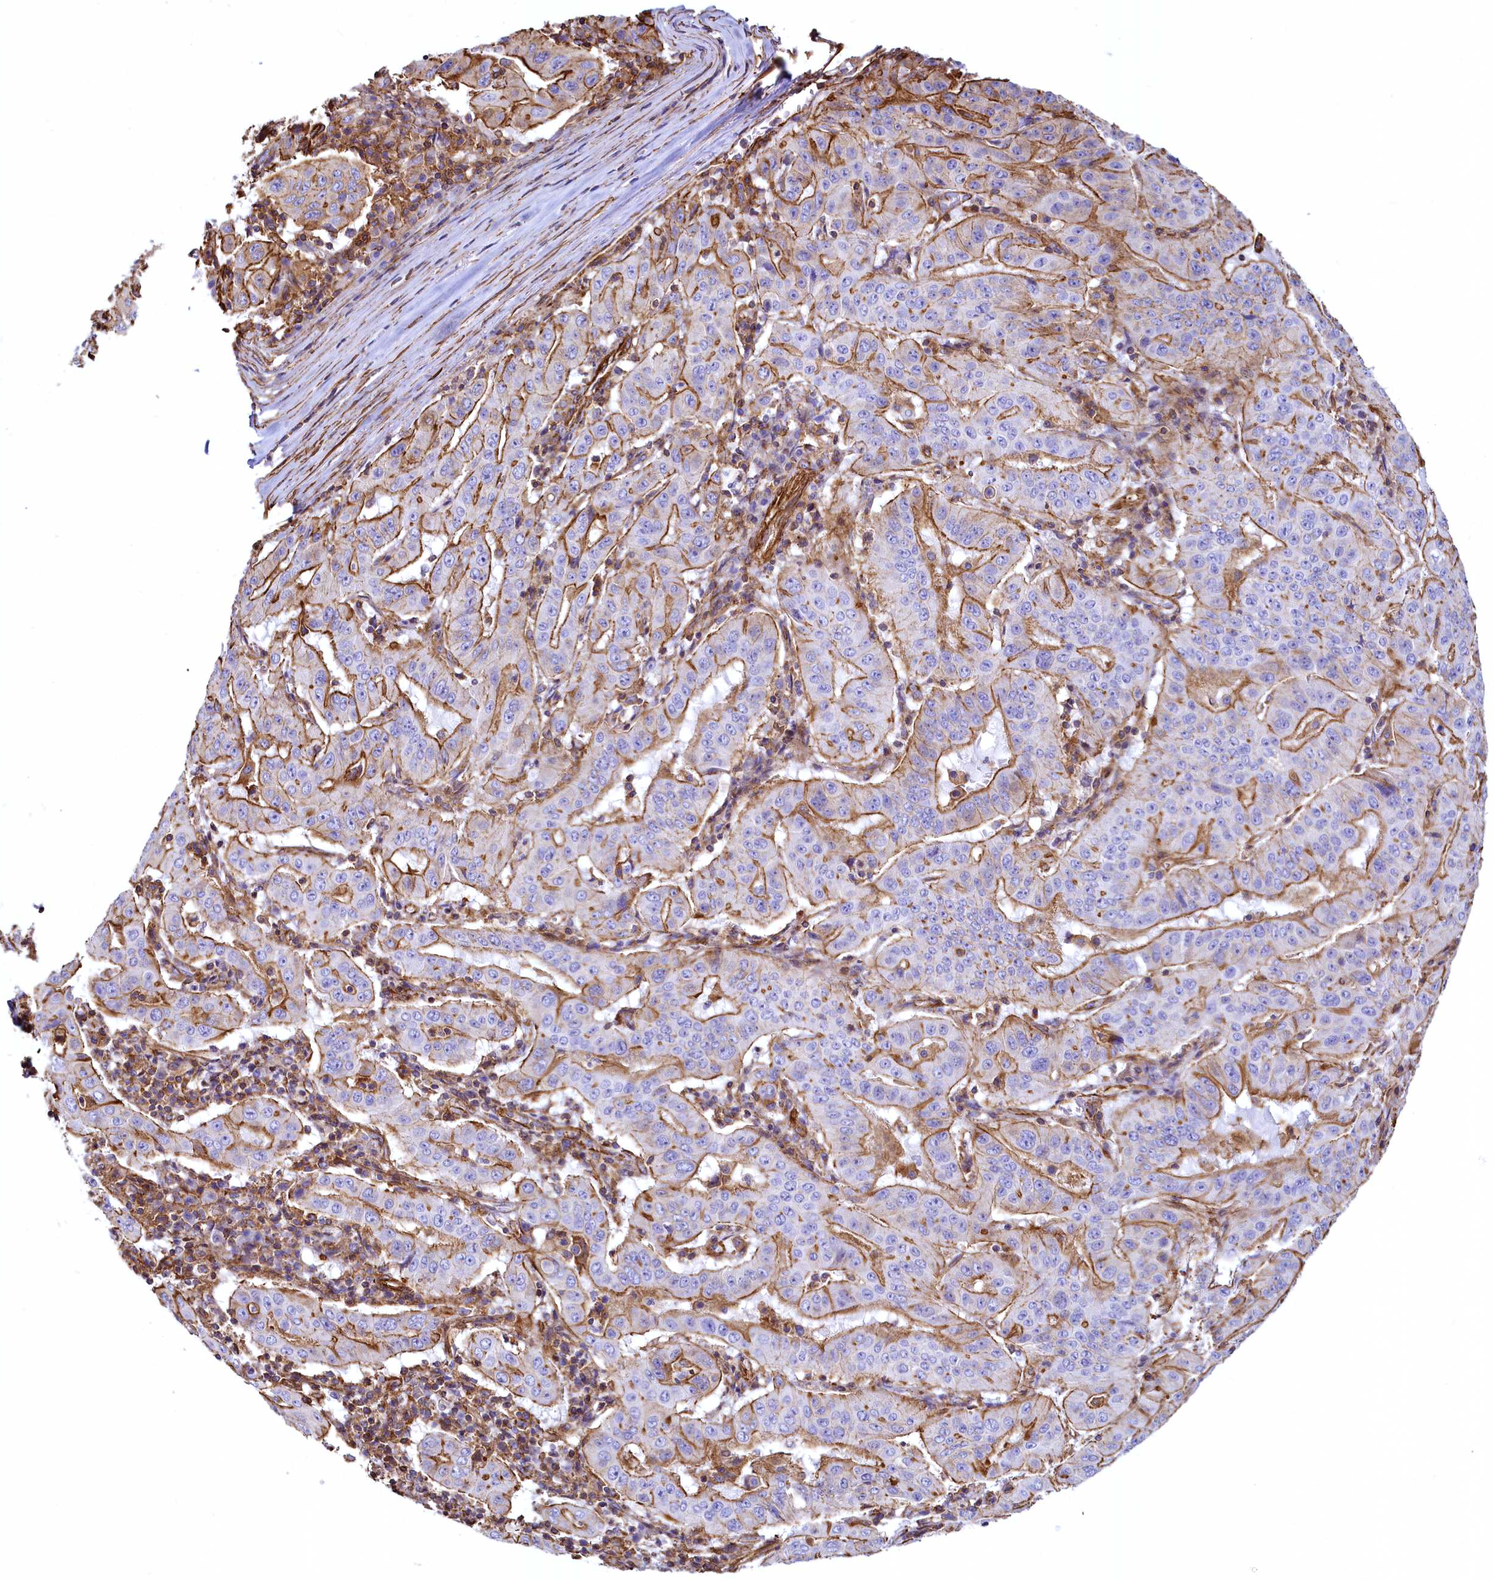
{"staining": {"intensity": "moderate", "quantity": ">75%", "location": "cytoplasmic/membranous"}, "tissue": "pancreatic cancer", "cell_type": "Tumor cells", "image_type": "cancer", "snomed": [{"axis": "morphology", "description": "Adenocarcinoma, NOS"}, {"axis": "topography", "description": "Pancreas"}], "caption": "Immunohistochemical staining of pancreatic cancer (adenocarcinoma) exhibits medium levels of moderate cytoplasmic/membranous positivity in approximately >75% of tumor cells.", "gene": "THBS1", "patient": {"sex": "male", "age": 63}}